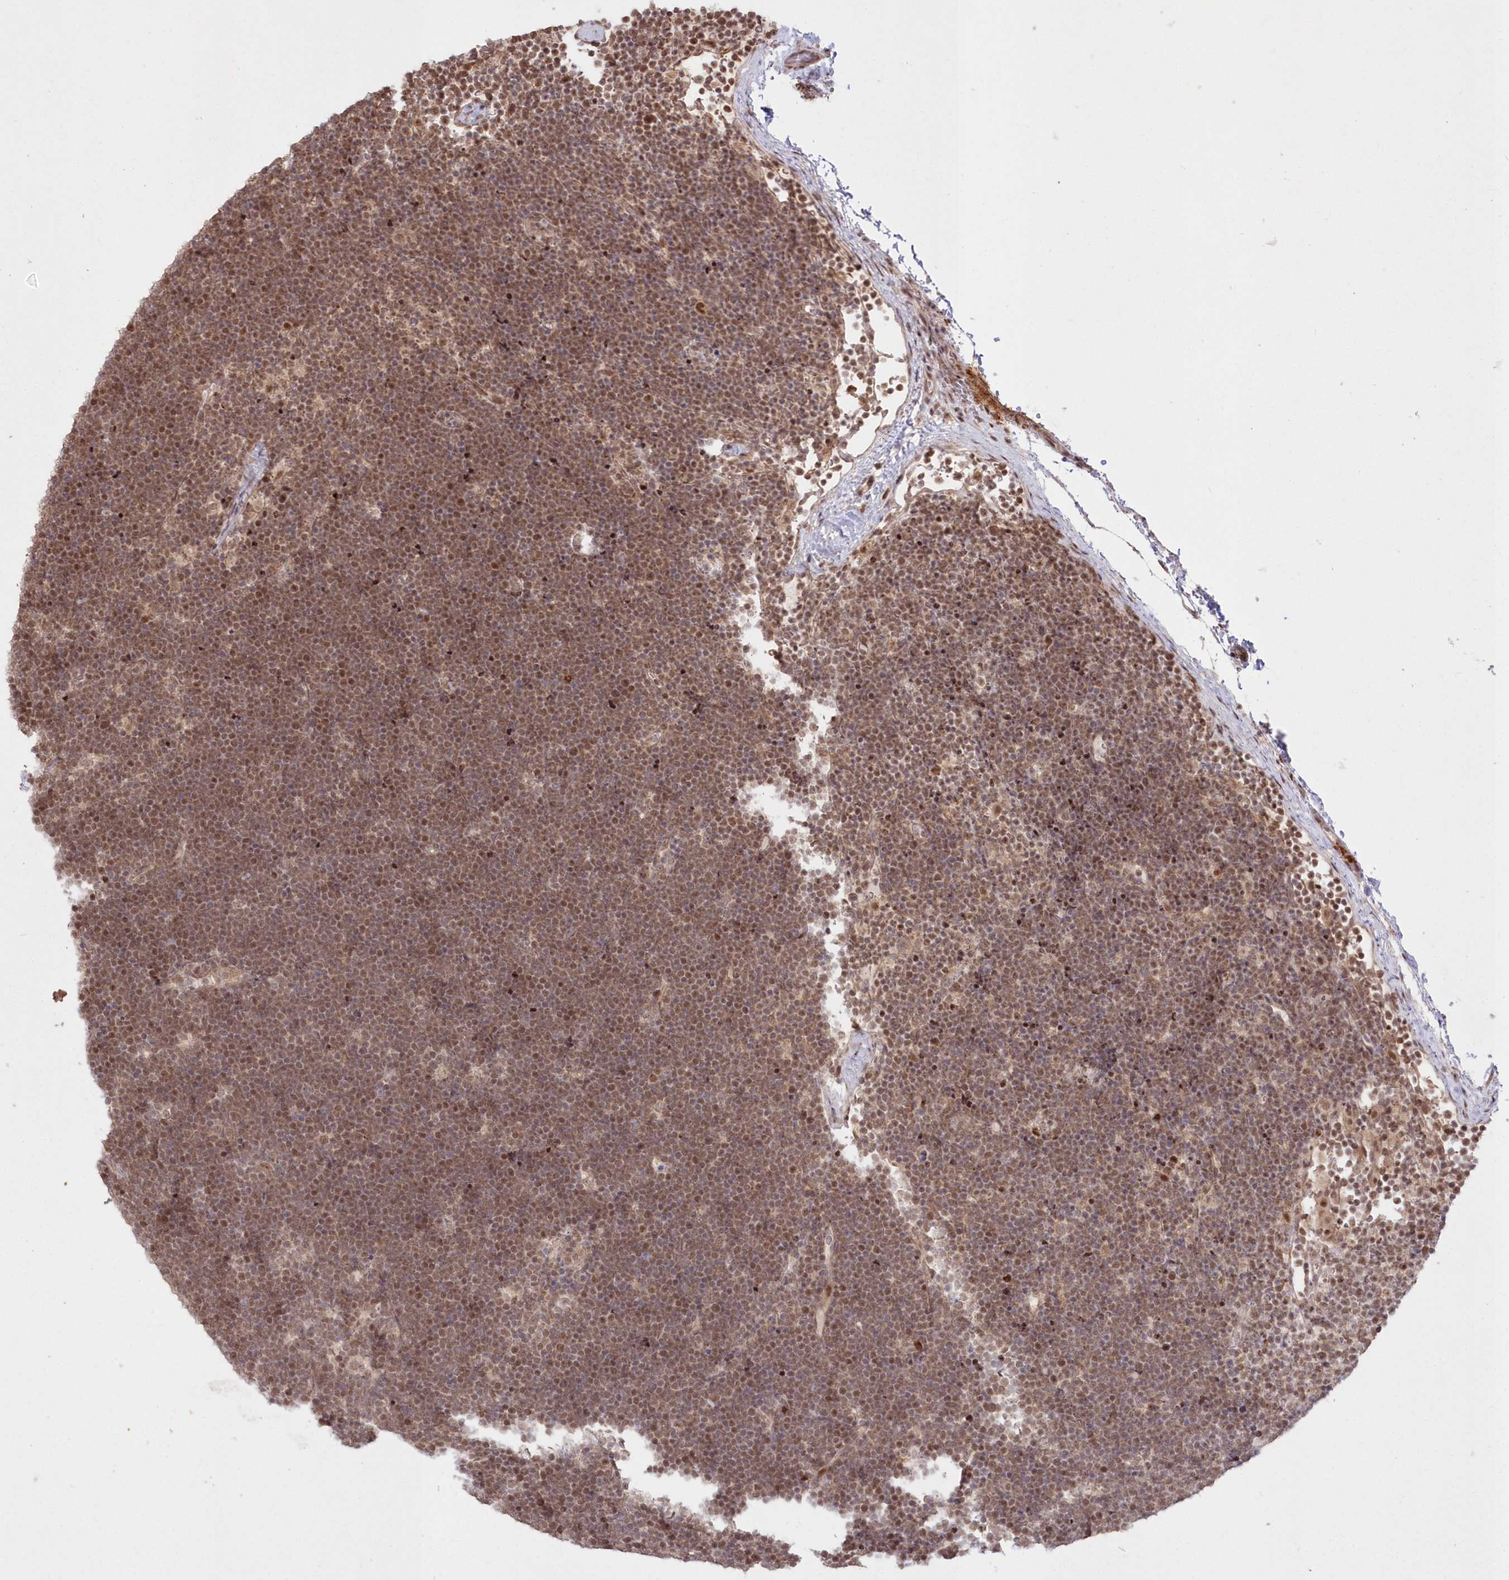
{"staining": {"intensity": "moderate", "quantity": ">75%", "location": "cytoplasmic/membranous,nuclear"}, "tissue": "lymphoma", "cell_type": "Tumor cells", "image_type": "cancer", "snomed": [{"axis": "morphology", "description": "Malignant lymphoma, non-Hodgkin's type, High grade"}, {"axis": "topography", "description": "Lymph node"}], "caption": "High-grade malignant lymphoma, non-Hodgkin's type tissue reveals moderate cytoplasmic/membranous and nuclear staining in about >75% of tumor cells, visualized by immunohistochemistry. The staining was performed using DAB (3,3'-diaminobenzidine) to visualize the protein expression in brown, while the nuclei were stained in blue with hematoxylin (Magnification: 20x).", "gene": "WBP1L", "patient": {"sex": "male", "age": 13}}